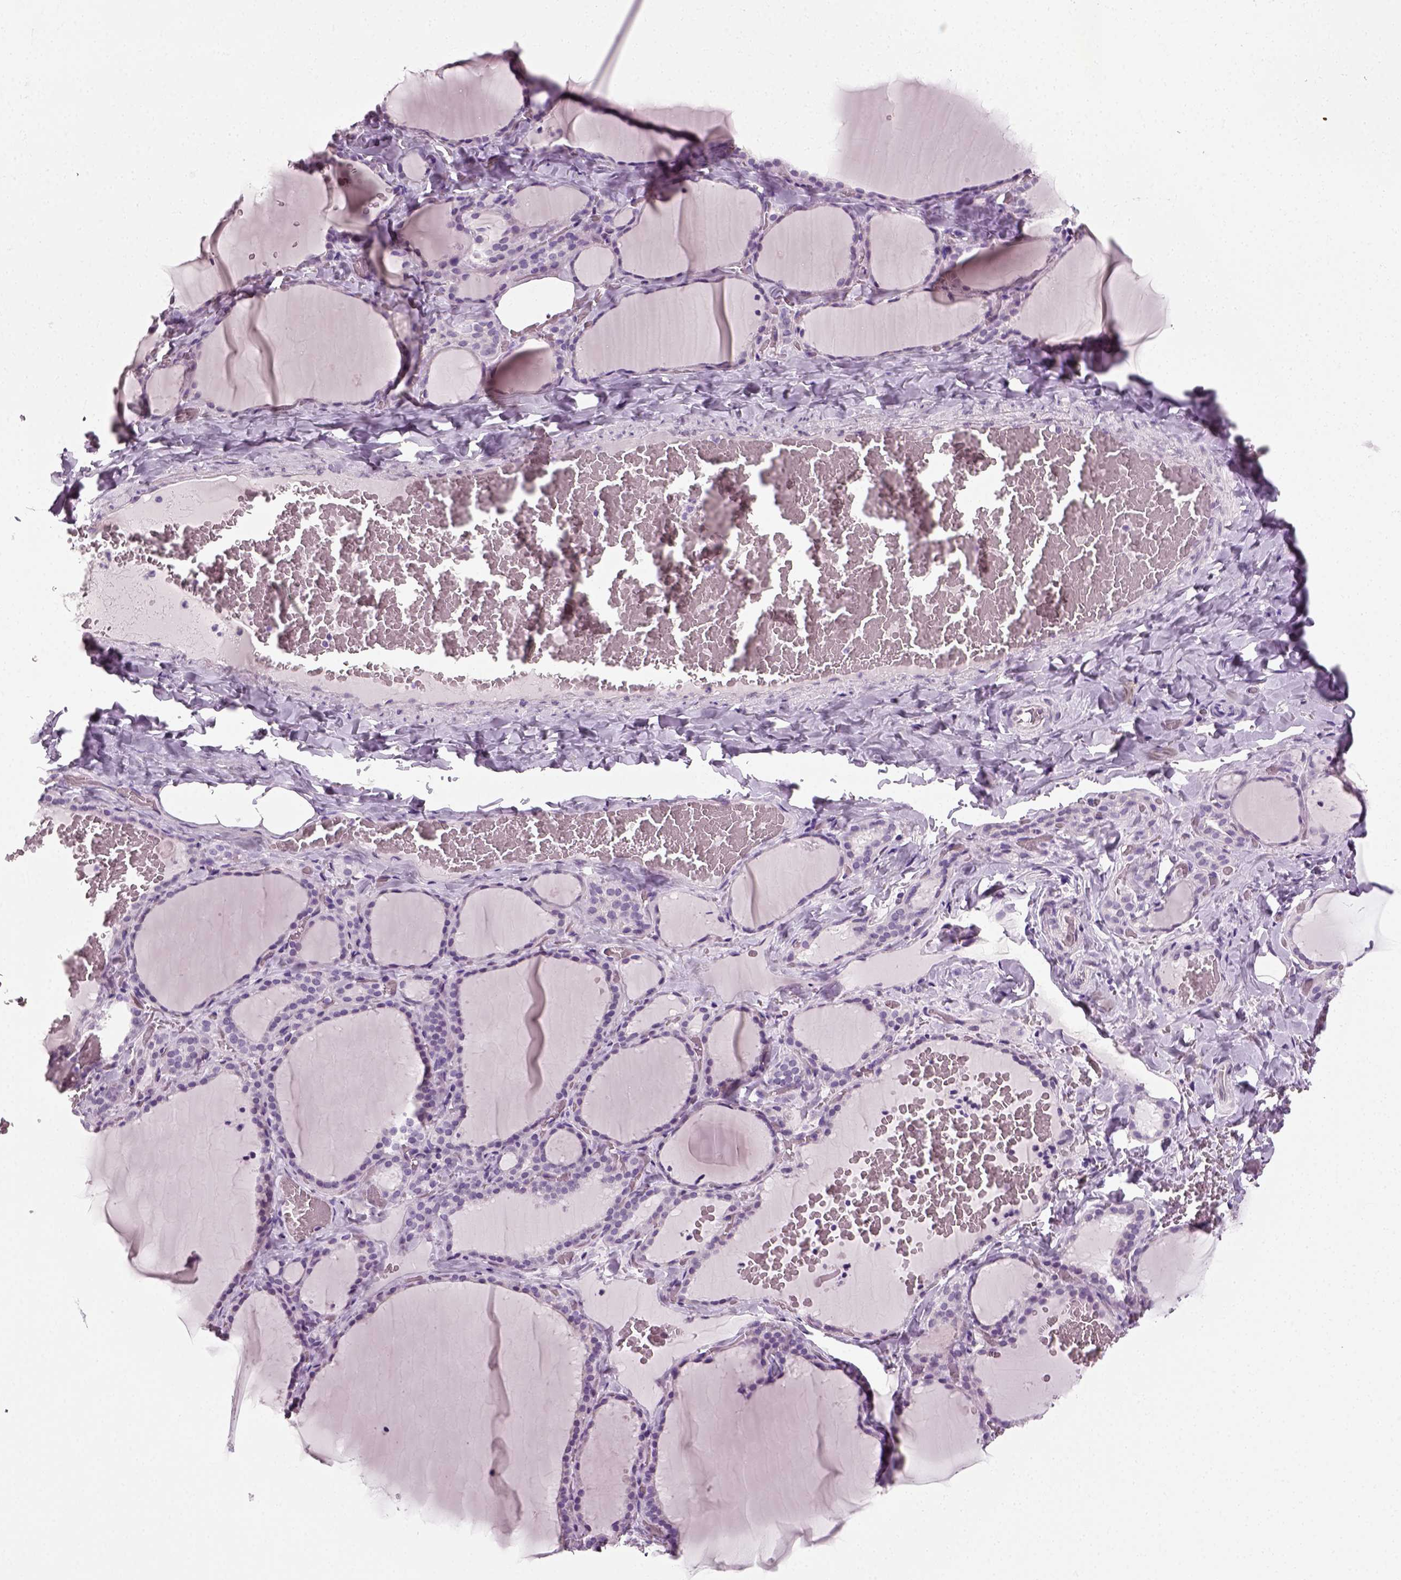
{"staining": {"intensity": "negative", "quantity": "none", "location": "none"}, "tissue": "thyroid gland", "cell_type": "Glandular cells", "image_type": "normal", "snomed": [{"axis": "morphology", "description": "Normal tissue, NOS"}, {"axis": "topography", "description": "Thyroid gland"}], "caption": "An image of human thyroid gland is negative for staining in glandular cells. The staining is performed using DAB brown chromogen with nuclei counter-stained in using hematoxylin.", "gene": "SPATA31E1", "patient": {"sex": "female", "age": 22}}